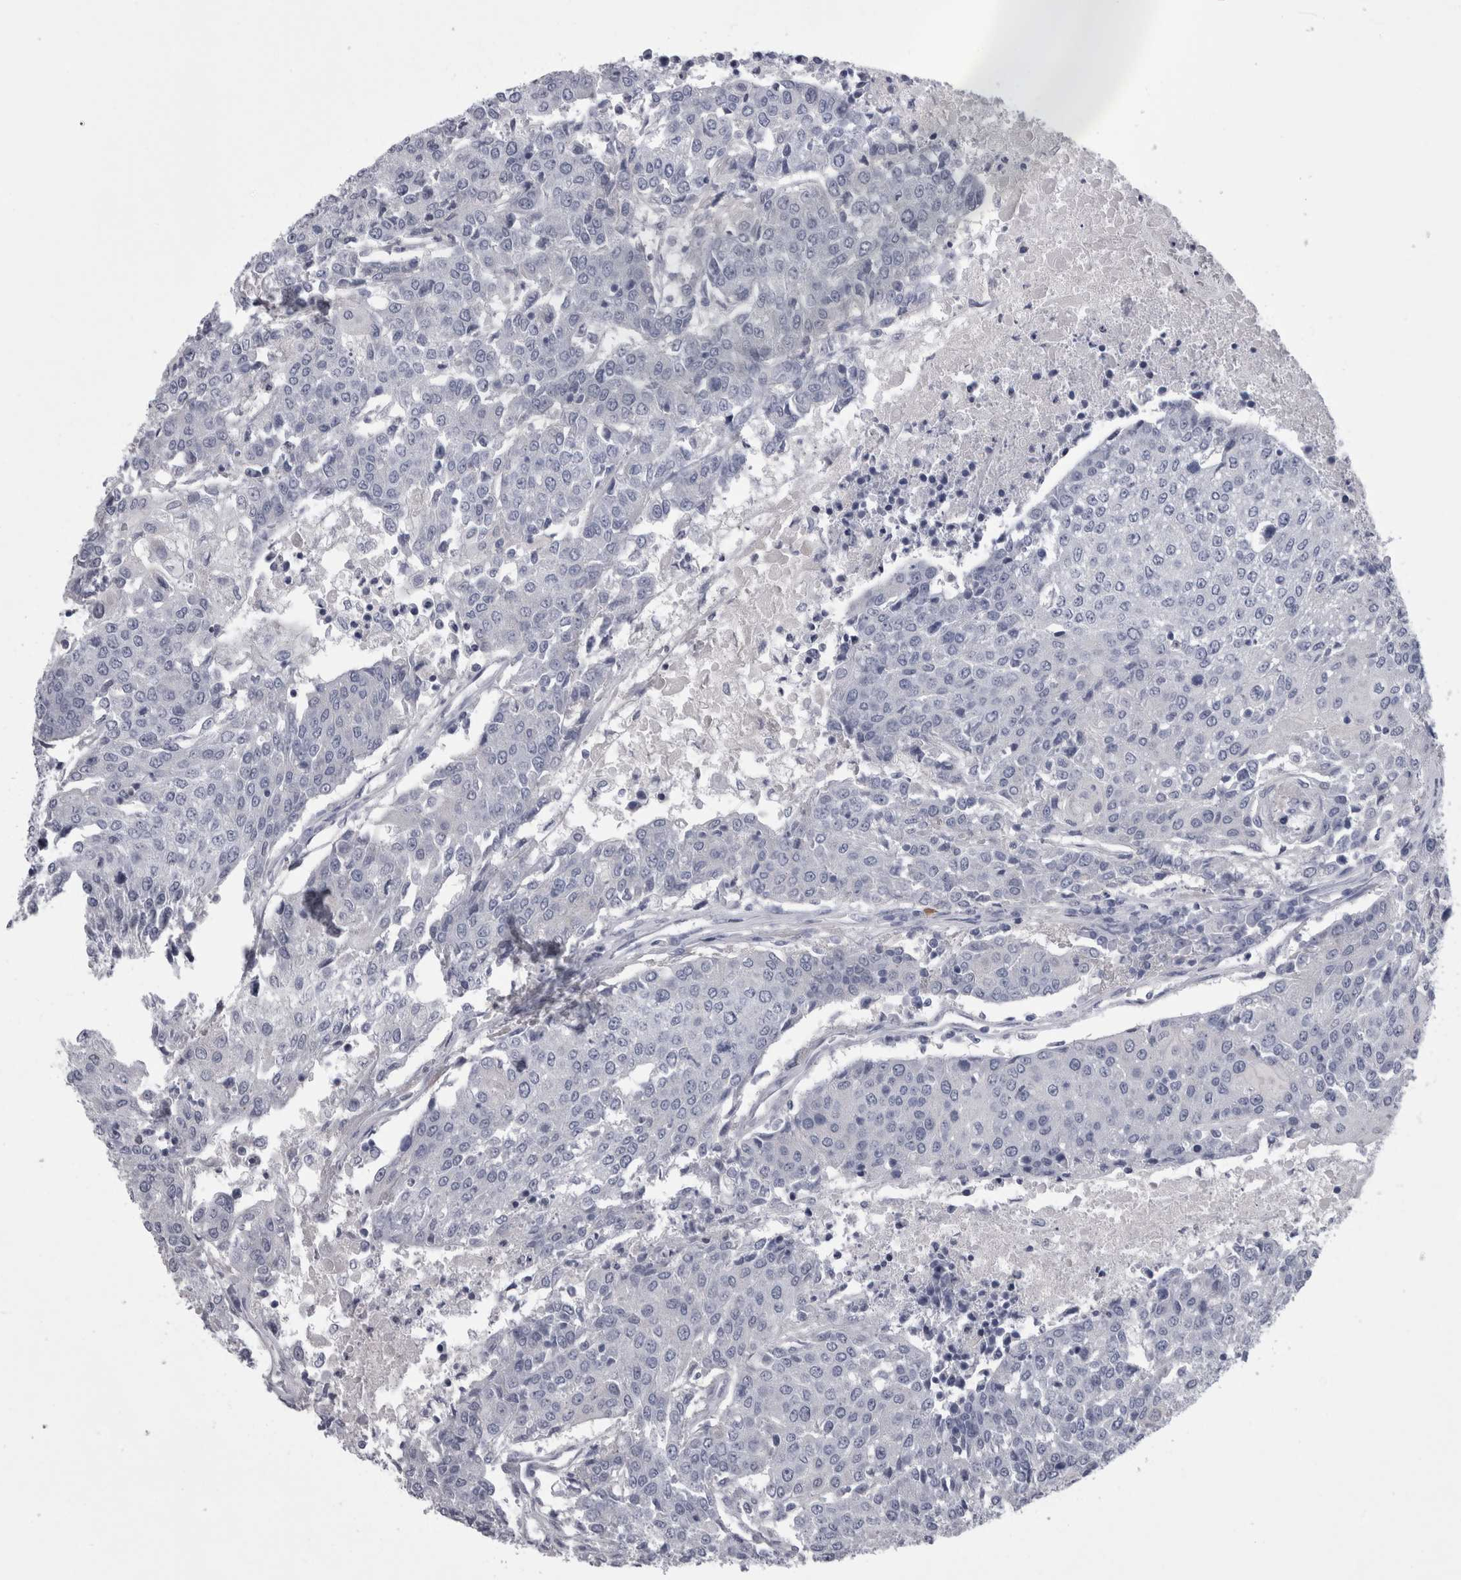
{"staining": {"intensity": "negative", "quantity": "none", "location": "none"}, "tissue": "urothelial cancer", "cell_type": "Tumor cells", "image_type": "cancer", "snomed": [{"axis": "morphology", "description": "Urothelial carcinoma, High grade"}, {"axis": "topography", "description": "Urinary bladder"}], "caption": "Tumor cells are negative for brown protein staining in urothelial carcinoma (high-grade).", "gene": "AFMID", "patient": {"sex": "female", "age": 85}}